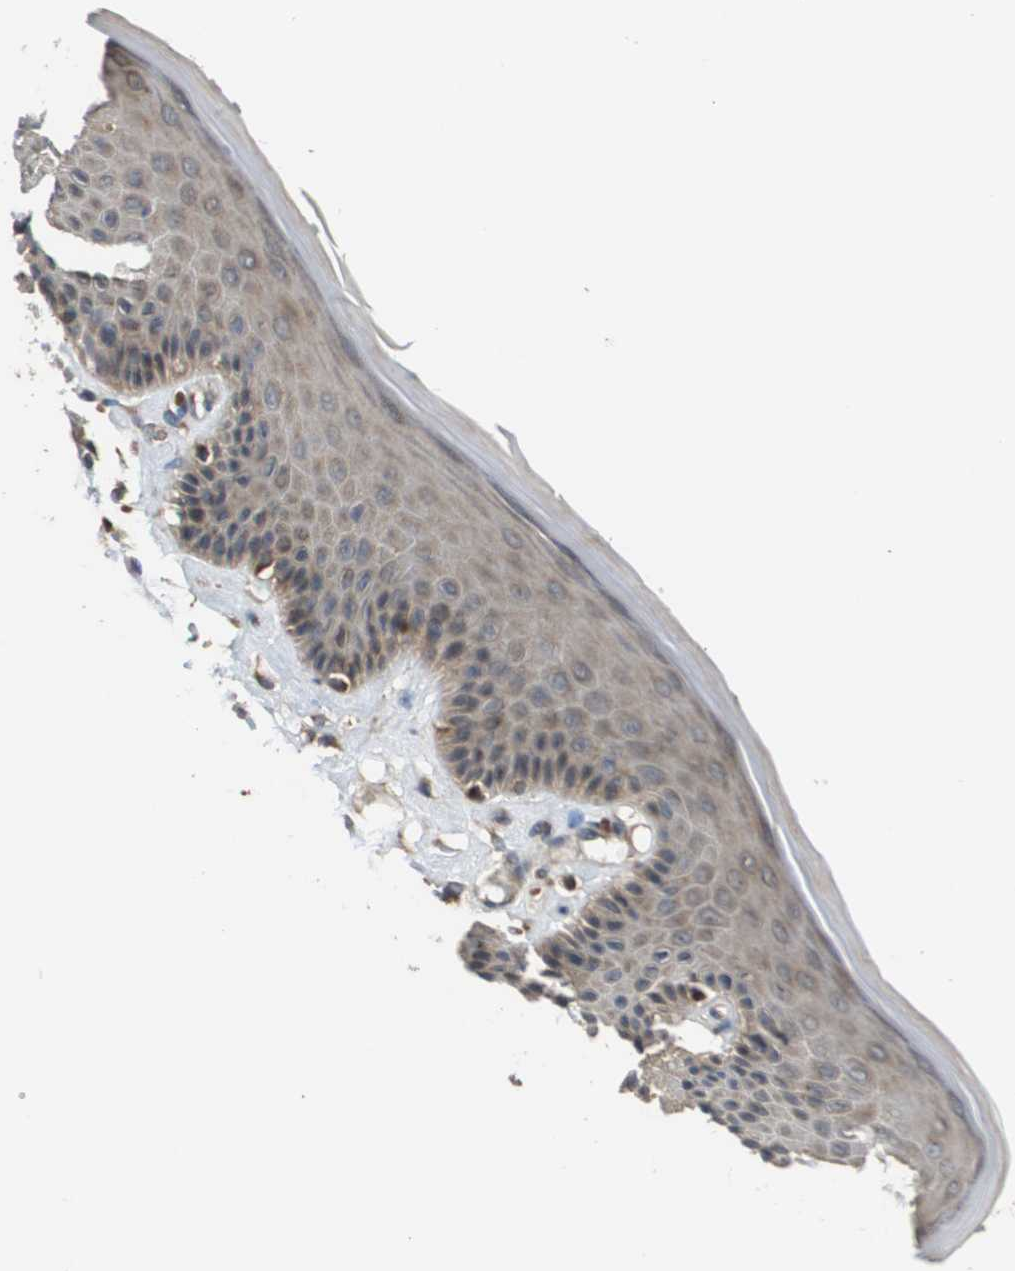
{"staining": {"intensity": "weak", "quantity": "25%-75%", "location": "cytoplasmic/membranous"}, "tissue": "skin", "cell_type": "Epidermal cells", "image_type": "normal", "snomed": [{"axis": "morphology", "description": "Normal tissue, NOS"}, {"axis": "topography", "description": "Vulva"}], "caption": "Normal skin exhibits weak cytoplasmic/membranous staining in about 25%-75% of epidermal cells, visualized by immunohistochemistry.", "gene": "PCK1", "patient": {"sex": "female", "age": 73}}